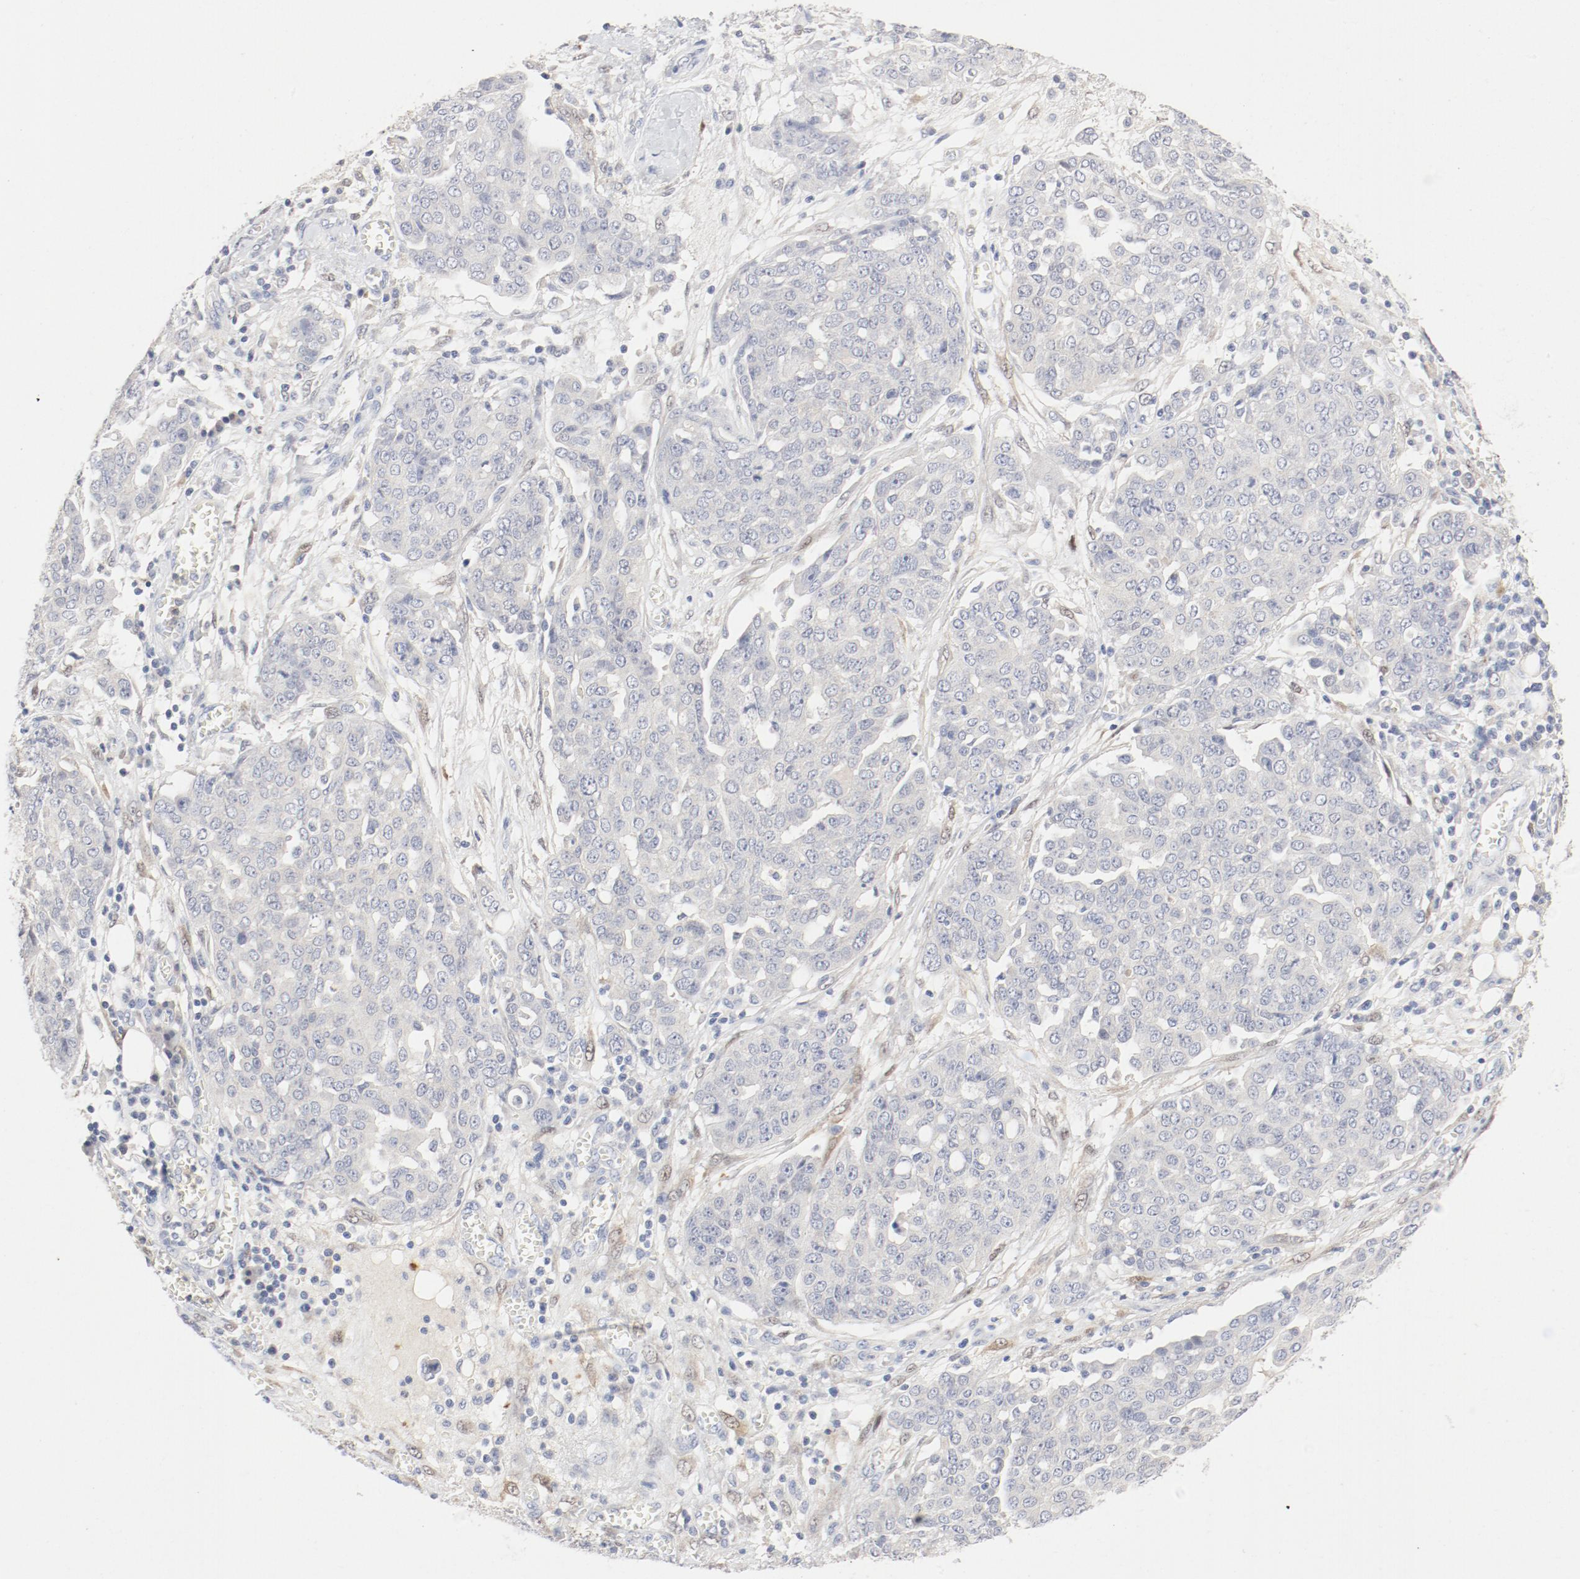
{"staining": {"intensity": "negative", "quantity": "none", "location": "none"}, "tissue": "ovarian cancer", "cell_type": "Tumor cells", "image_type": "cancer", "snomed": [{"axis": "morphology", "description": "Cystadenocarcinoma, serous, NOS"}, {"axis": "topography", "description": "Soft tissue"}, {"axis": "topography", "description": "Ovary"}], "caption": "High power microscopy photomicrograph of an IHC histopathology image of ovarian cancer (serous cystadenocarcinoma), revealing no significant staining in tumor cells.", "gene": "PGM1", "patient": {"sex": "female", "age": 57}}